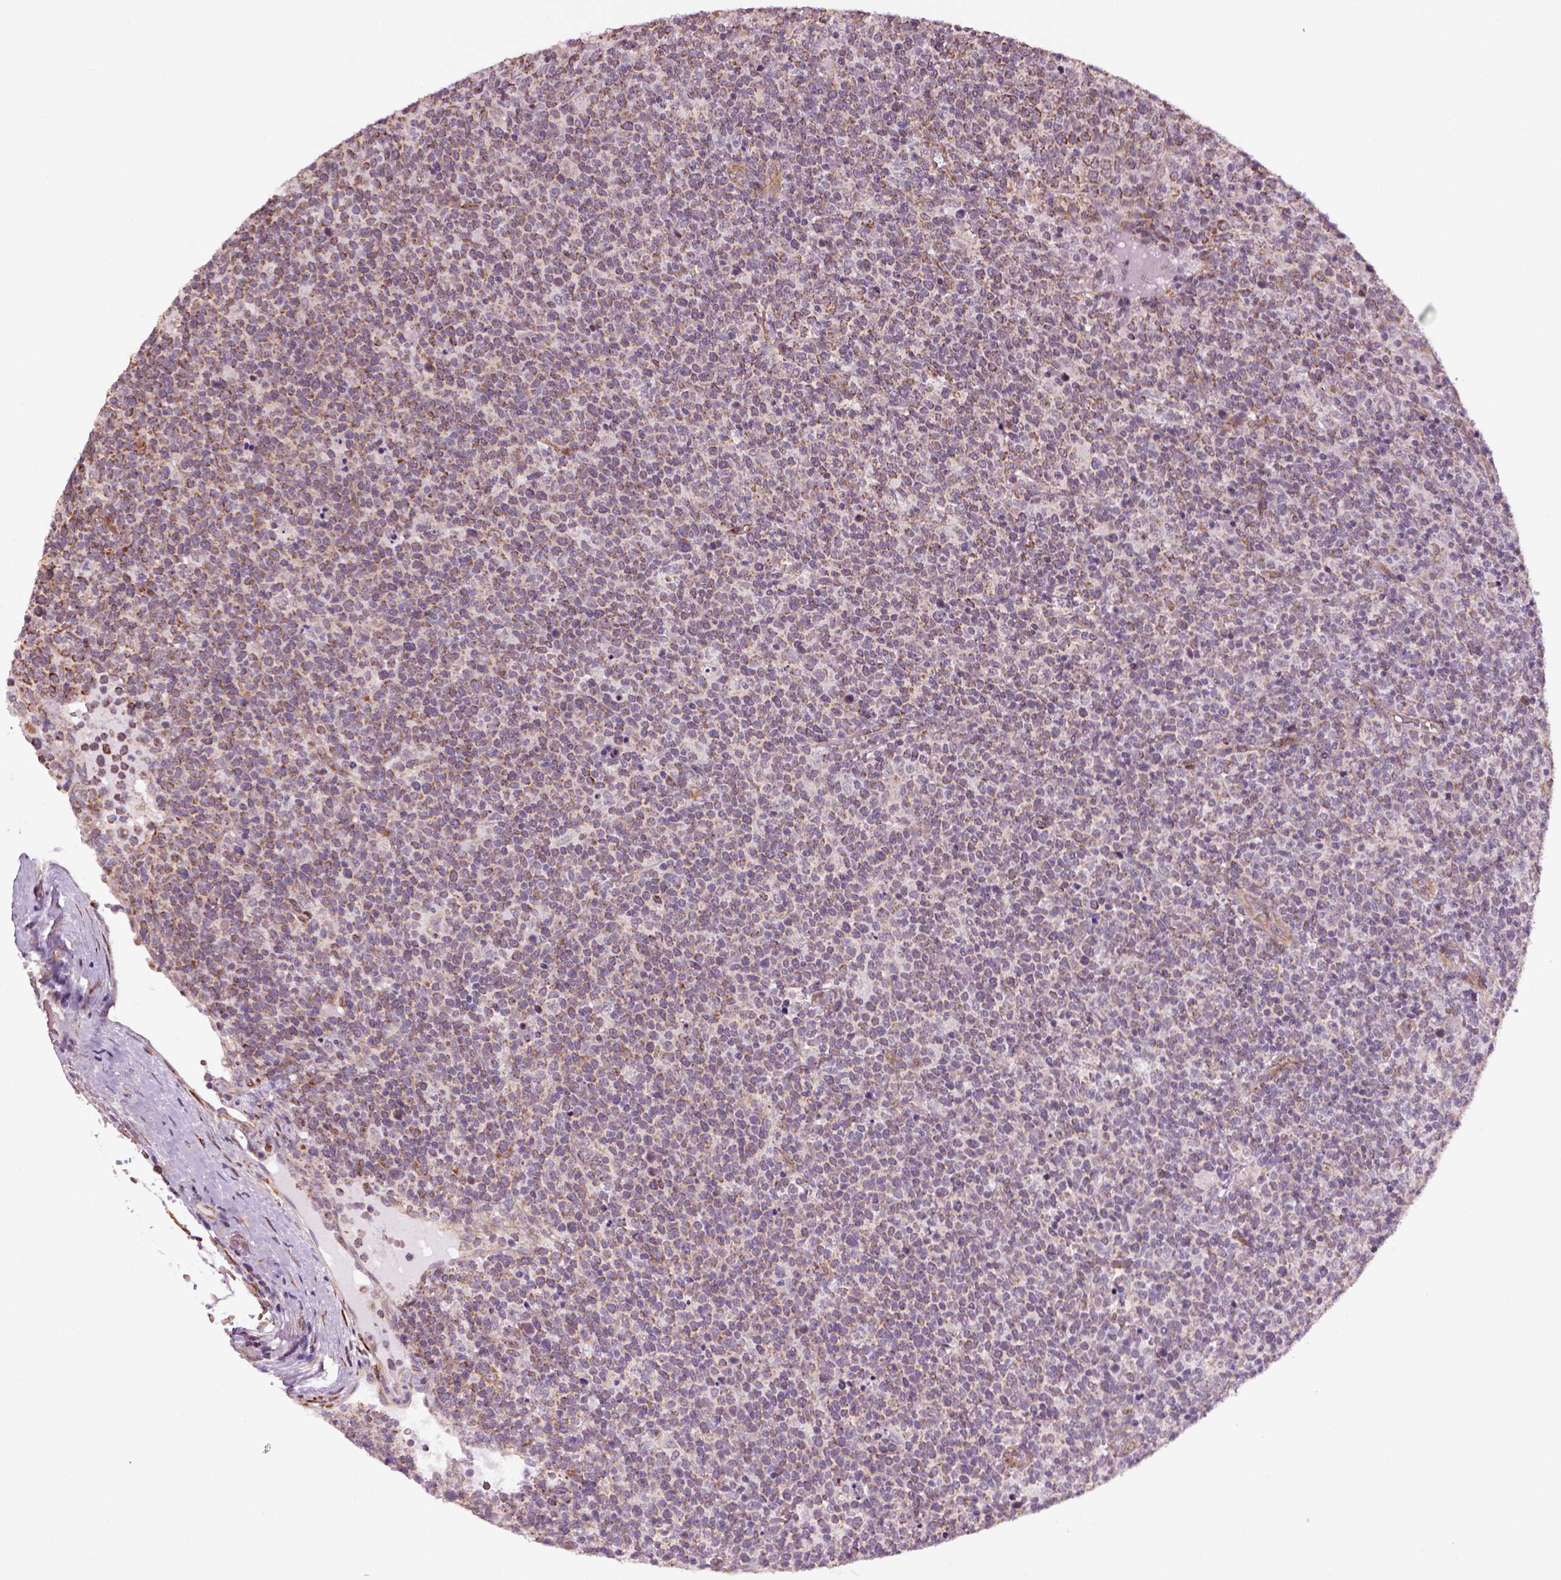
{"staining": {"intensity": "moderate", "quantity": "<25%", "location": "cytoplasmic/membranous"}, "tissue": "lymphoma", "cell_type": "Tumor cells", "image_type": "cancer", "snomed": [{"axis": "morphology", "description": "Malignant lymphoma, non-Hodgkin's type, High grade"}, {"axis": "topography", "description": "Lymph node"}], "caption": "Moderate cytoplasmic/membranous protein staining is seen in about <25% of tumor cells in high-grade malignant lymphoma, non-Hodgkin's type.", "gene": "XK", "patient": {"sex": "male", "age": 61}}